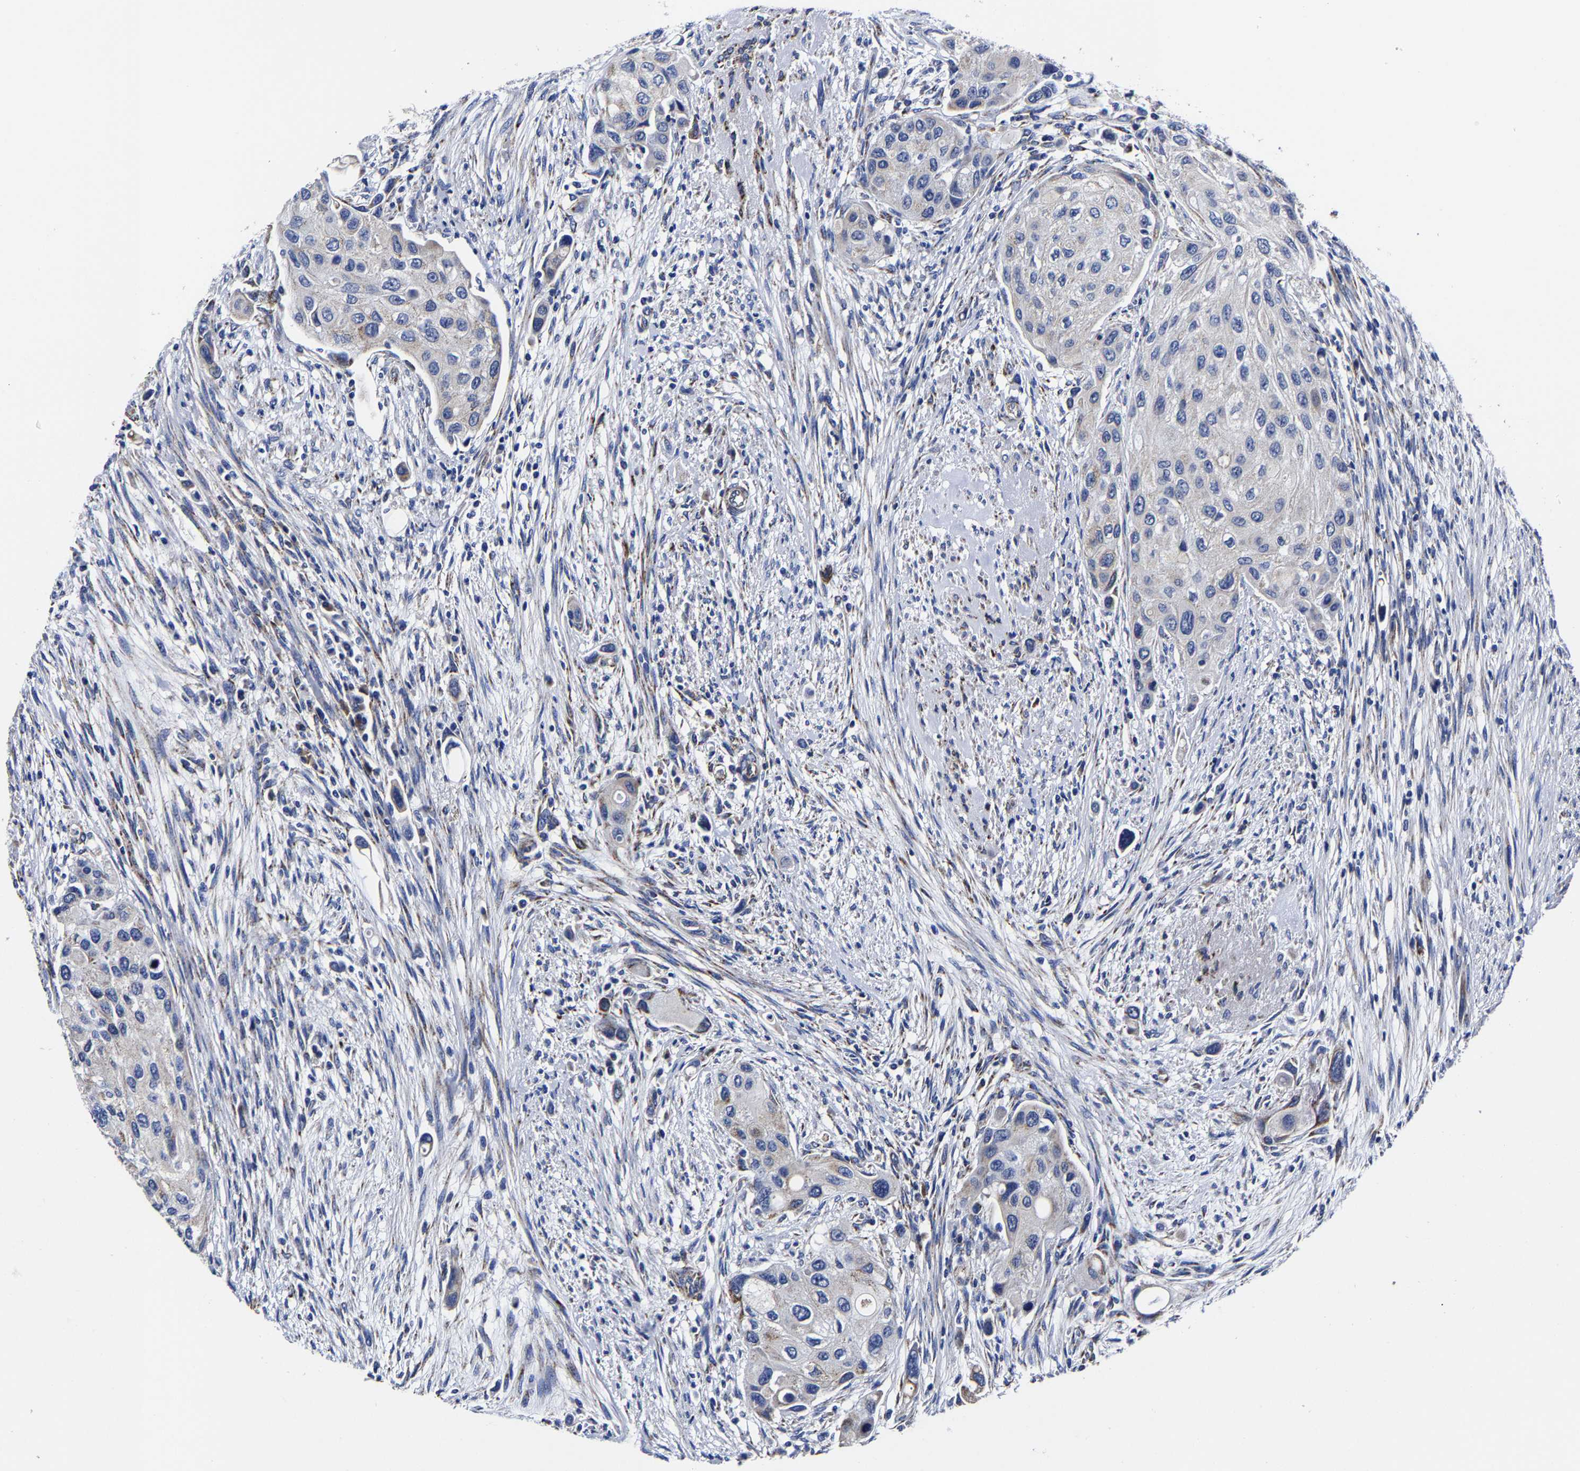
{"staining": {"intensity": "negative", "quantity": "none", "location": "none"}, "tissue": "urothelial cancer", "cell_type": "Tumor cells", "image_type": "cancer", "snomed": [{"axis": "morphology", "description": "Urothelial carcinoma, High grade"}, {"axis": "topography", "description": "Urinary bladder"}], "caption": "Tumor cells show no significant expression in urothelial carcinoma (high-grade).", "gene": "AASS", "patient": {"sex": "female", "age": 56}}